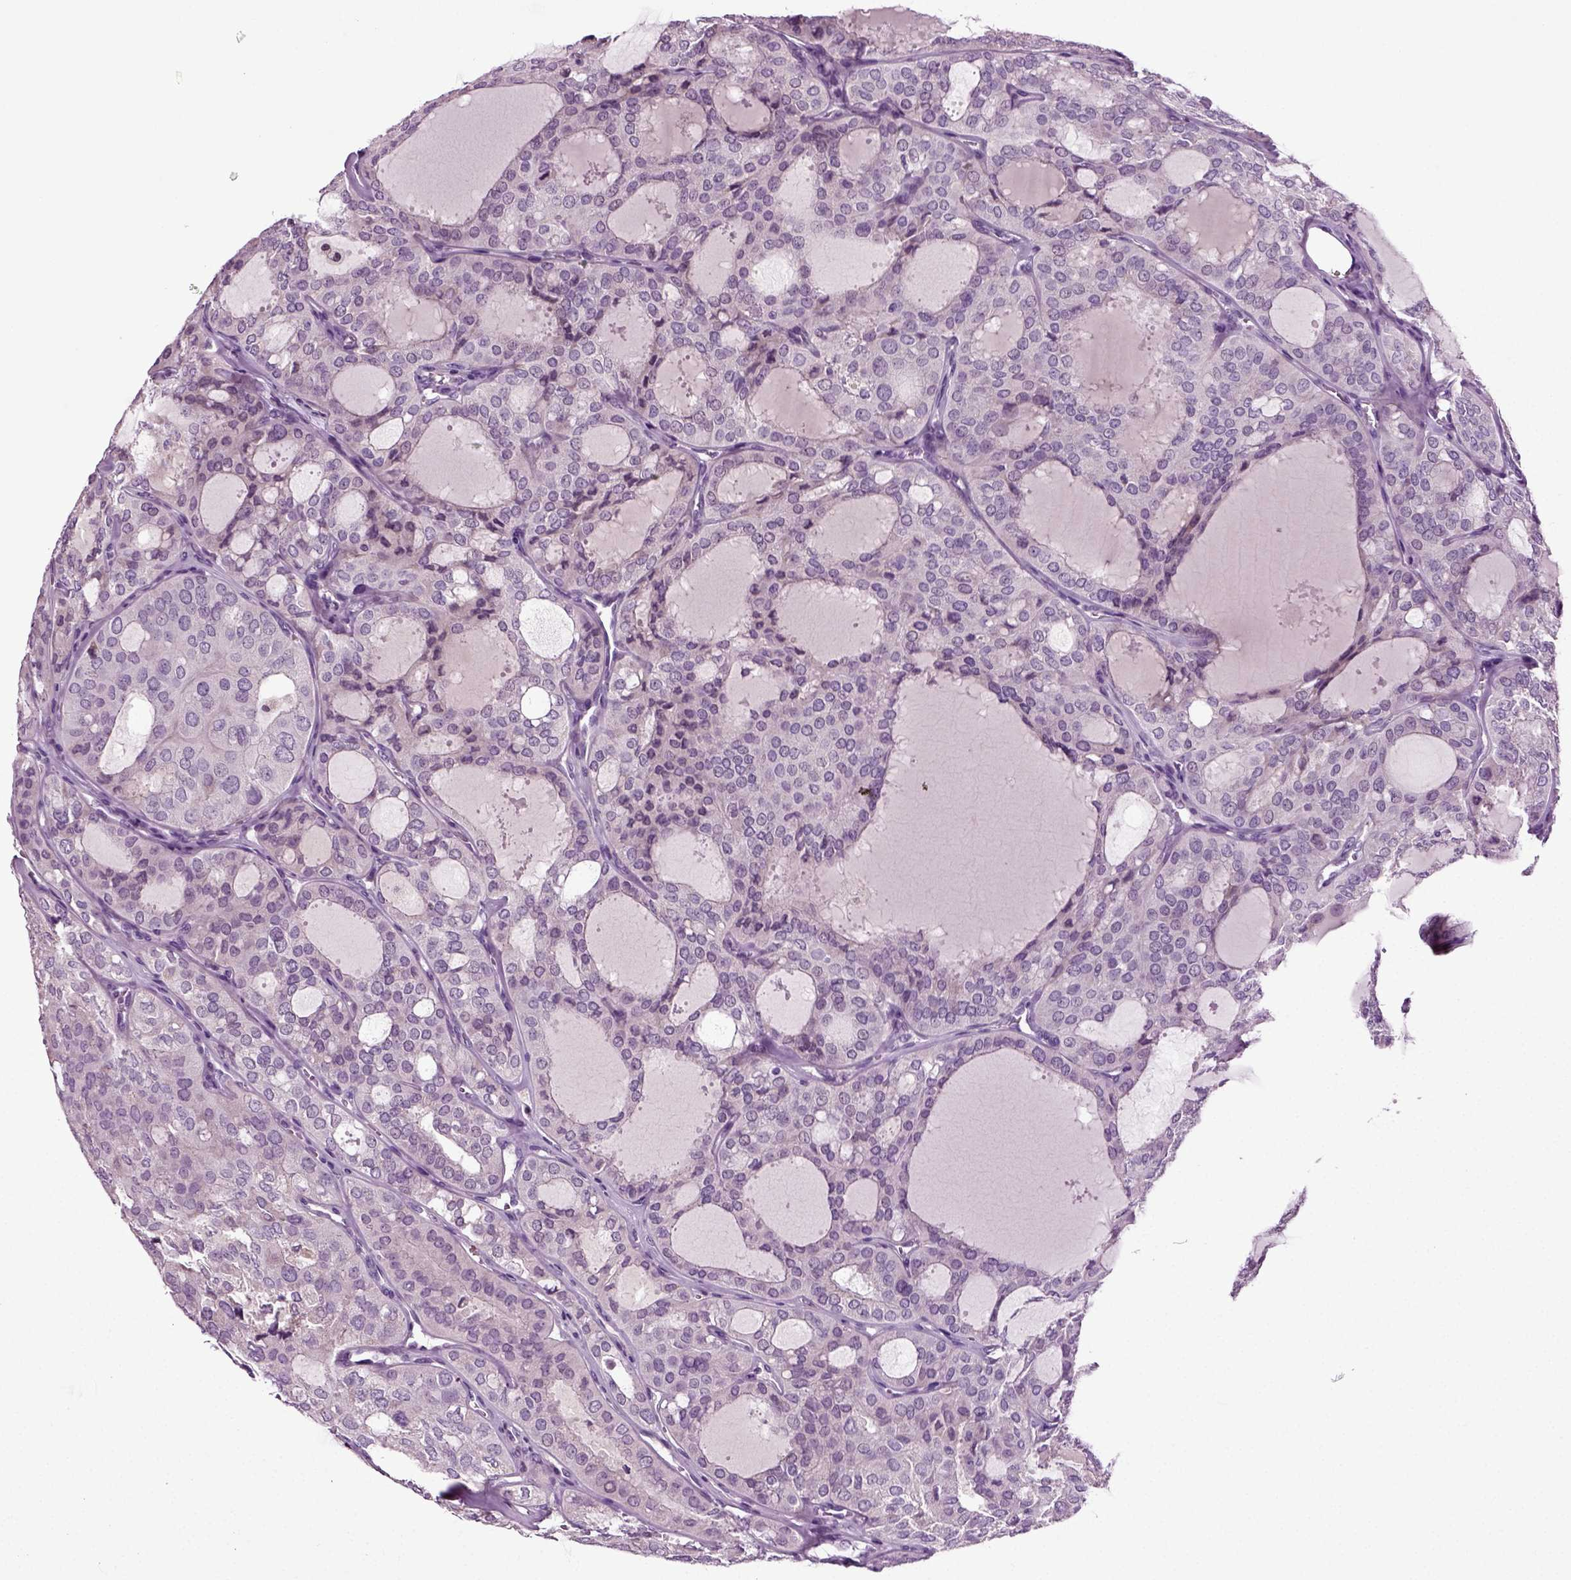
{"staining": {"intensity": "negative", "quantity": "none", "location": "none"}, "tissue": "thyroid cancer", "cell_type": "Tumor cells", "image_type": "cancer", "snomed": [{"axis": "morphology", "description": "Follicular adenoma carcinoma, NOS"}, {"axis": "topography", "description": "Thyroid gland"}], "caption": "Thyroid follicular adenoma carcinoma was stained to show a protein in brown. There is no significant positivity in tumor cells.", "gene": "SPATA17", "patient": {"sex": "male", "age": 75}}